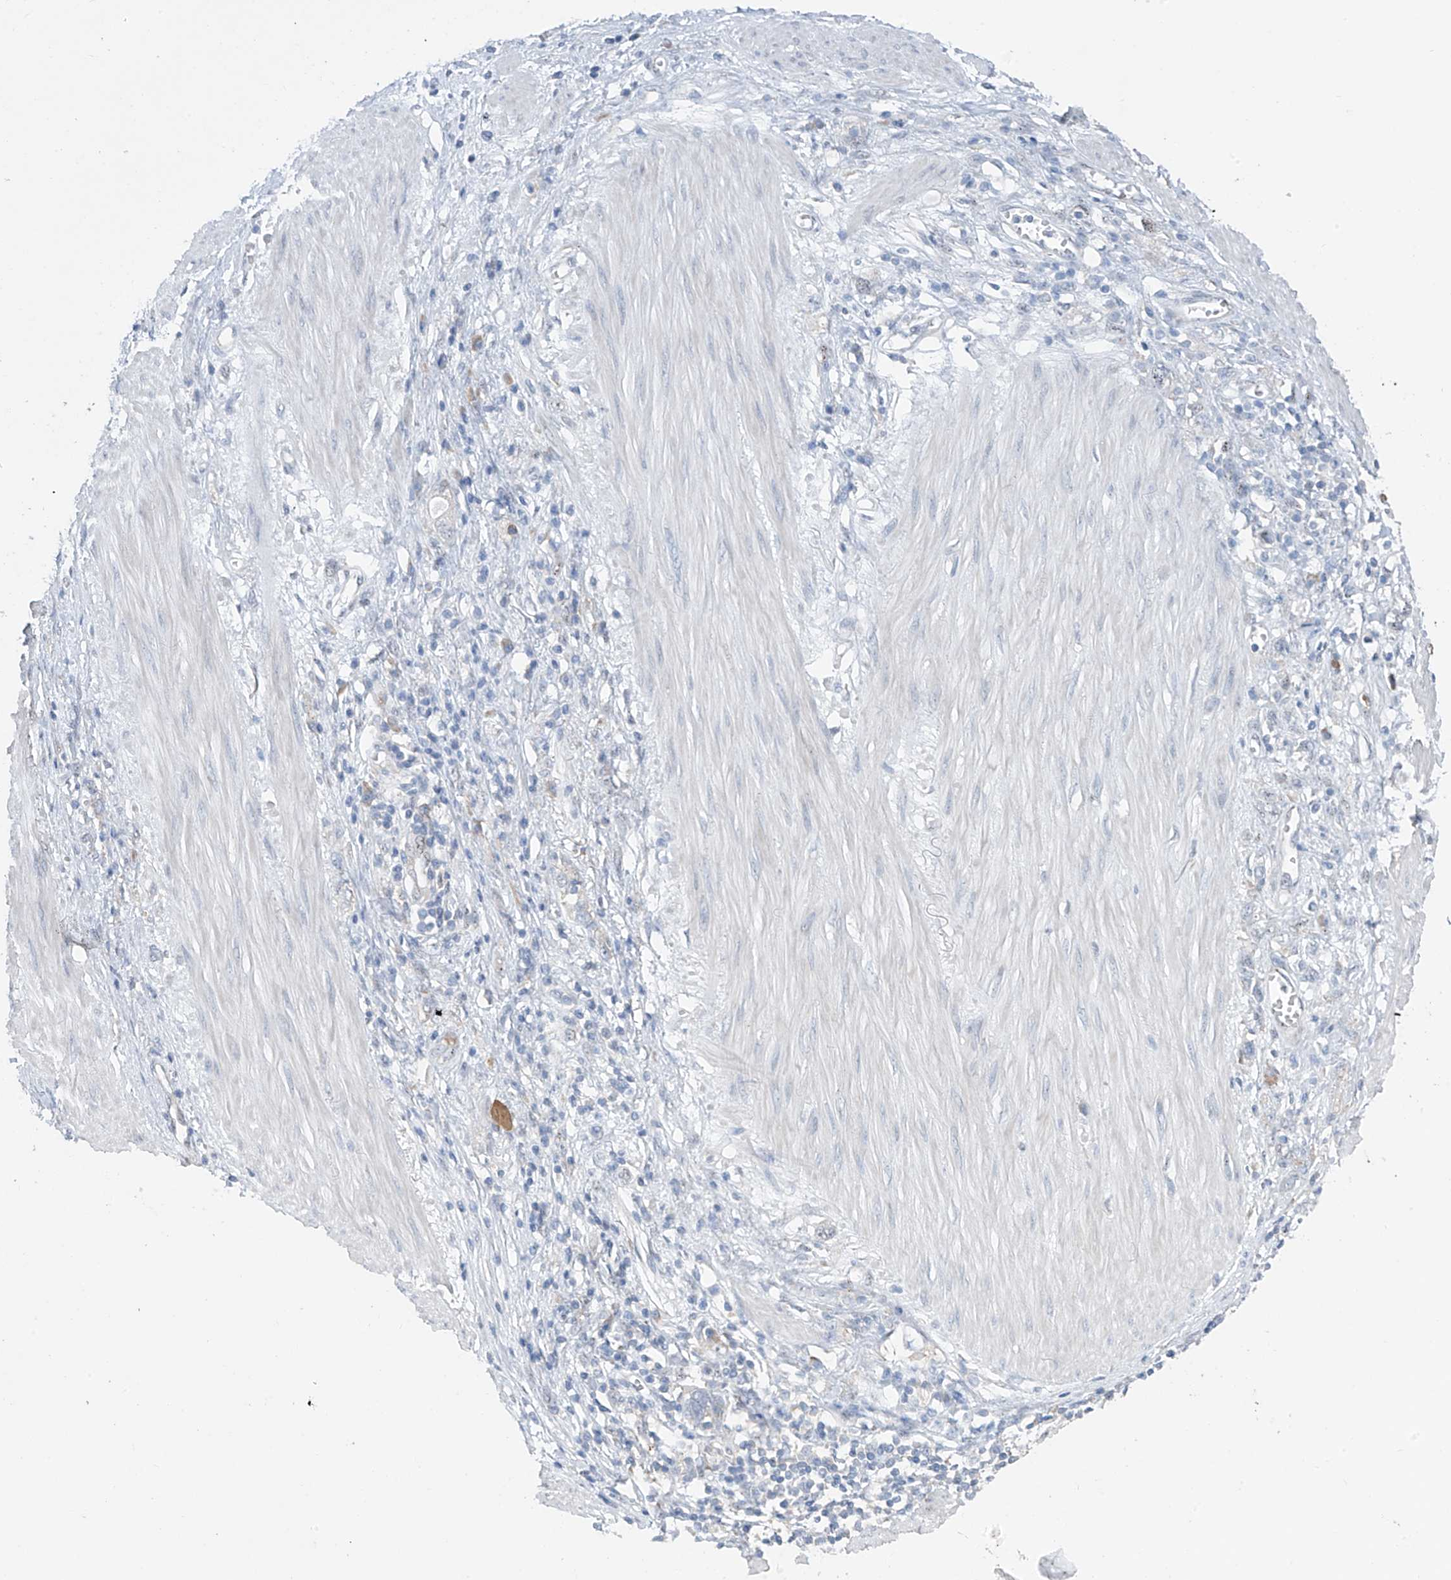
{"staining": {"intensity": "negative", "quantity": "none", "location": "none"}, "tissue": "stomach cancer", "cell_type": "Tumor cells", "image_type": "cancer", "snomed": [{"axis": "morphology", "description": "Adenocarcinoma, NOS"}, {"axis": "topography", "description": "Stomach"}], "caption": "This is an immunohistochemistry (IHC) micrograph of human stomach adenocarcinoma. There is no positivity in tumor cells.", "gene": "RPL4", "patient": {"sex": "female", "age": 76}}